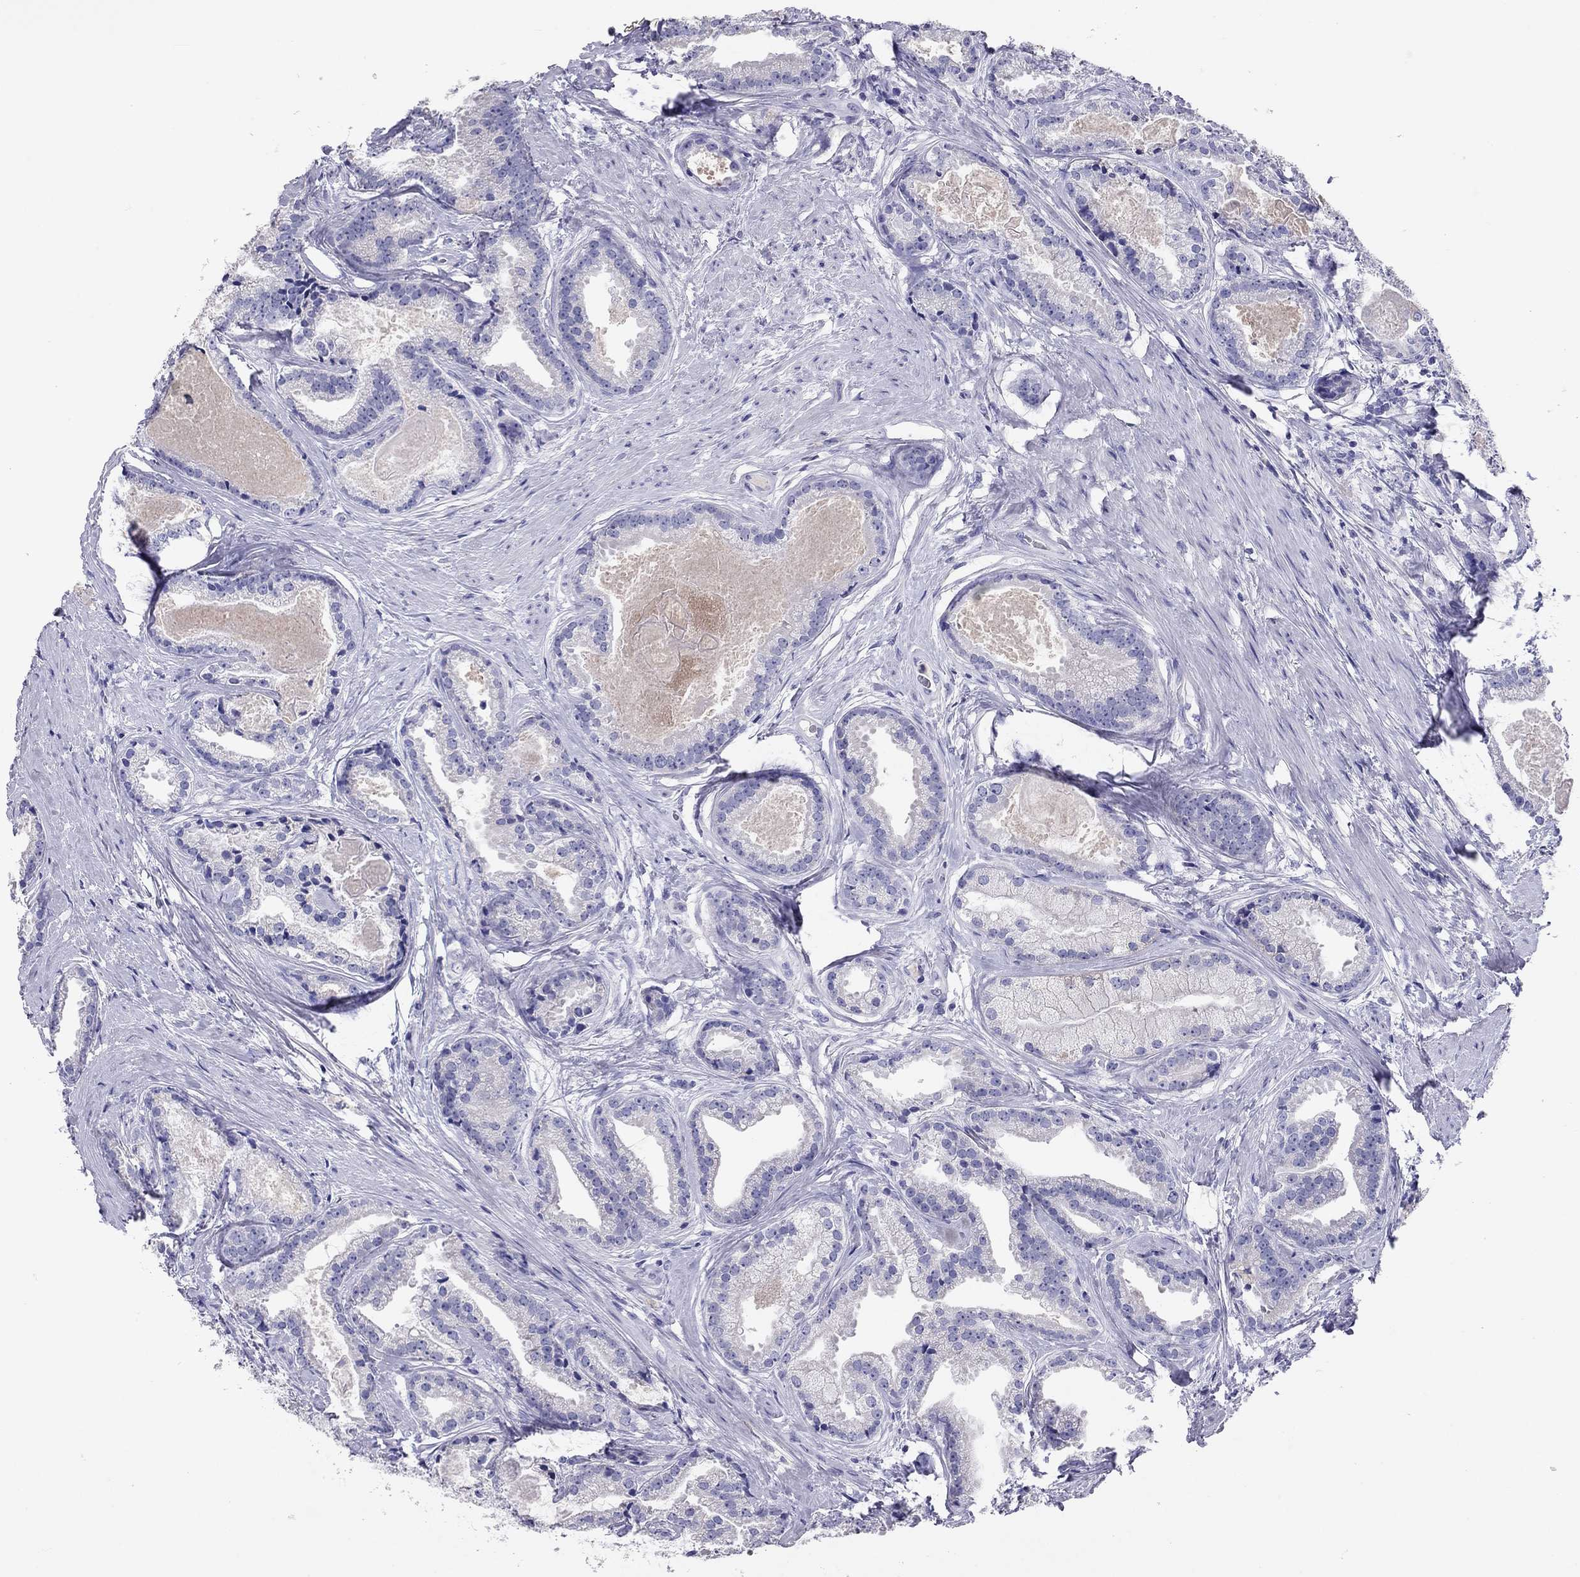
{"staining": {"intensity": "negative", "quantity": "none", "location": "none"}, "tissue": "prostate cancer", "cell_type": "Tumor cells", "image_type": "cancer", "snomed": [{"axis": "morphology", "description": "Adenocarcinoma, NOS"}, {"axis": "morphology", "description": "Adenocarcinoma, High grade"}, {"axis": "topography", "description": "Prostate"}], "caption": "Immunohistochemistry (IHC) micrograph of human prostate adenocarcinoma (high-grade) stained for a protein (brown), which demonstrates no staining in tumor cells. (Brightfield microscopy of DAB immunohistochemistry (IHC) at high magnification).", "gene": "CALHM1", "patient": {"sex": "male", "age": 64}}